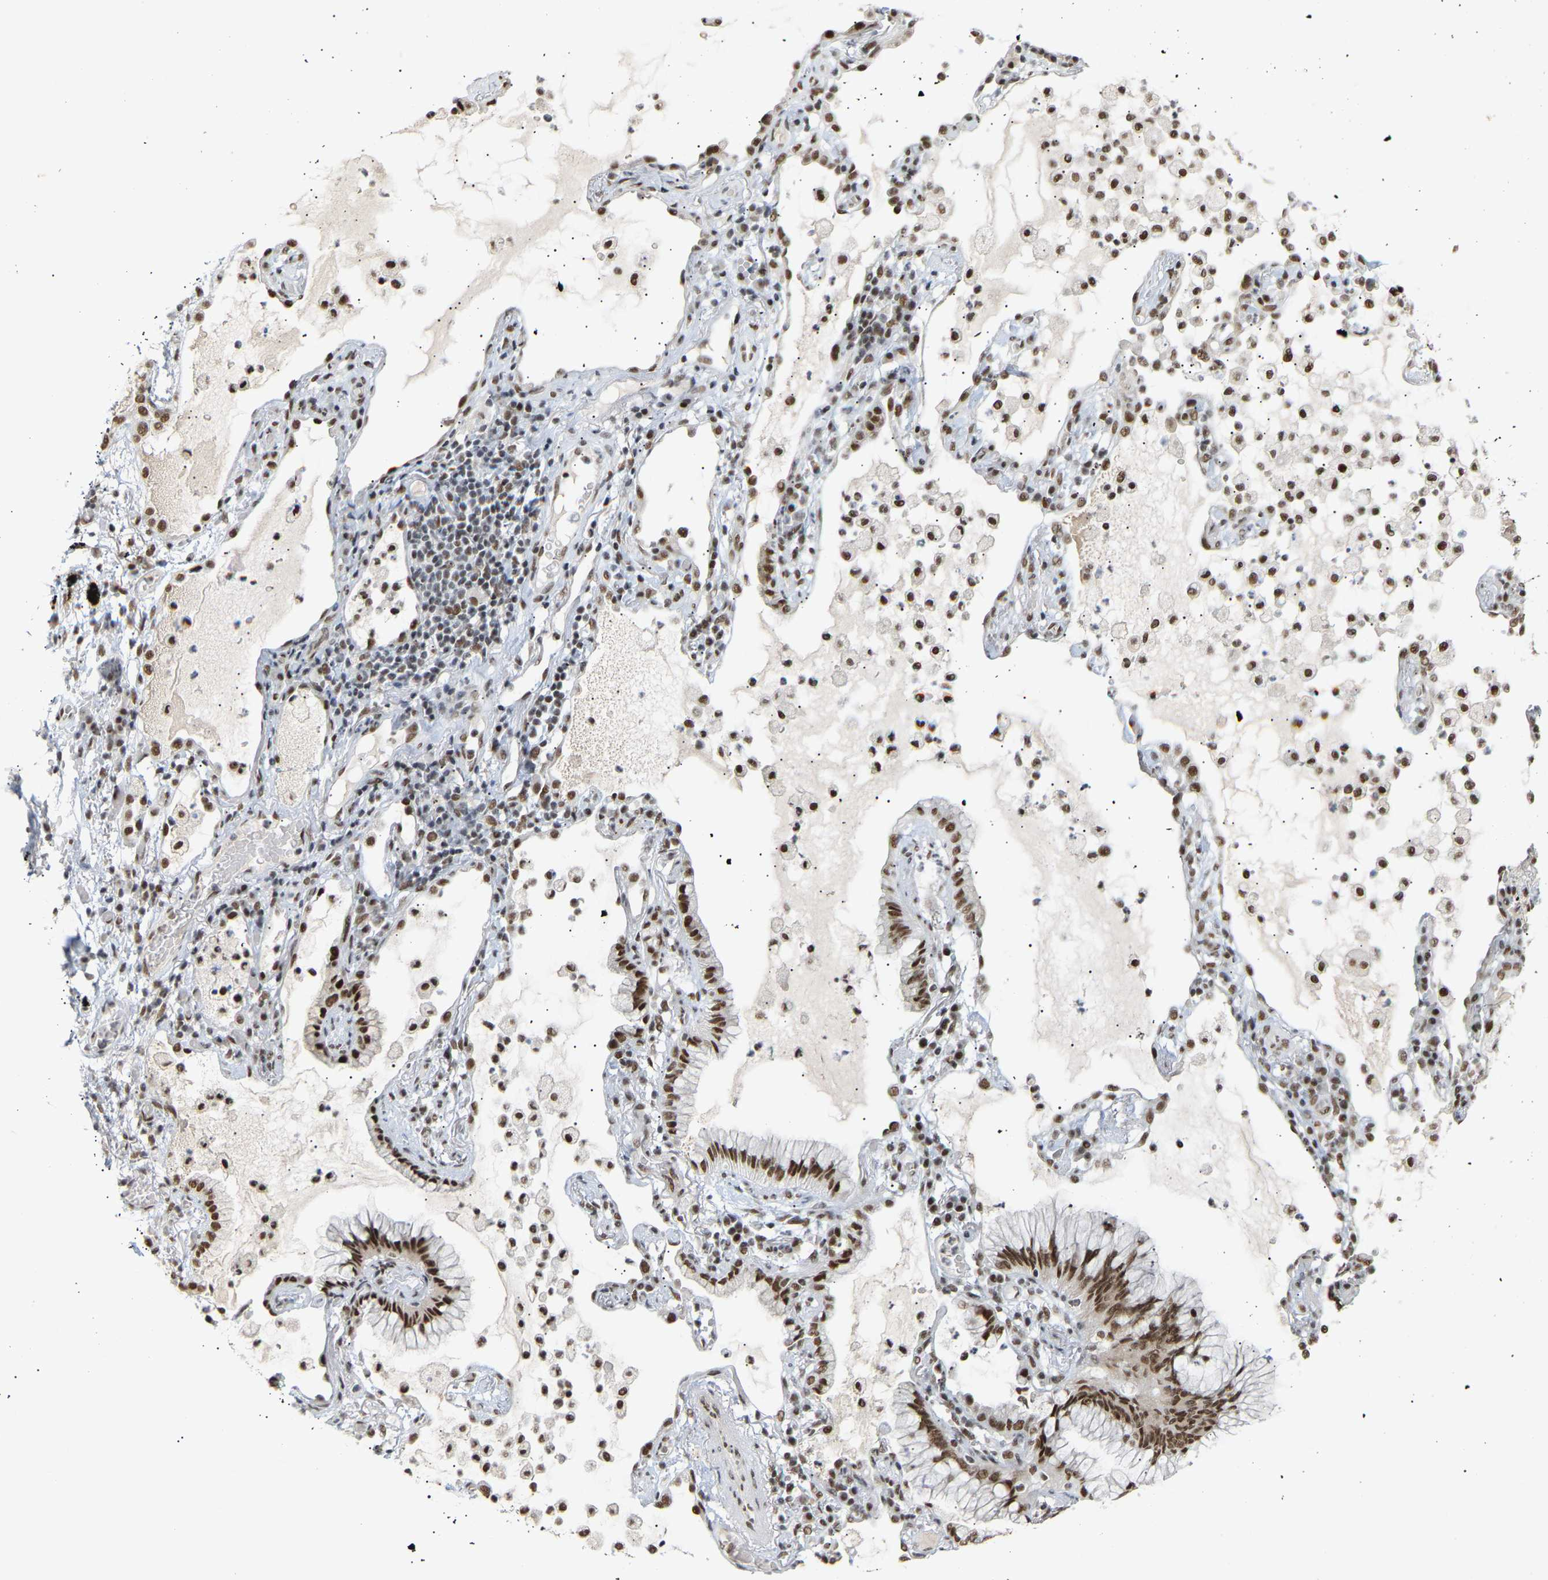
{"staining": {"intensity": "strong", "quantity": ">75%", "location": "nuclear"}, "tissue": "lung cancer", "cell_type": "Tumor cells", "image_type": "cancer", "snomed": [{"axis": "morphology", "description": "Adenocarcinoma, NOS"}, {"axis": "topography", "description": "Lung"}], "caption": "Lung adenocarcinoma stained with a brown dye shows strong nuclear positive expression in about >75% of tumor cells.", "gene": "NELFB", "patient": {"sex": "female", "age": 70}}